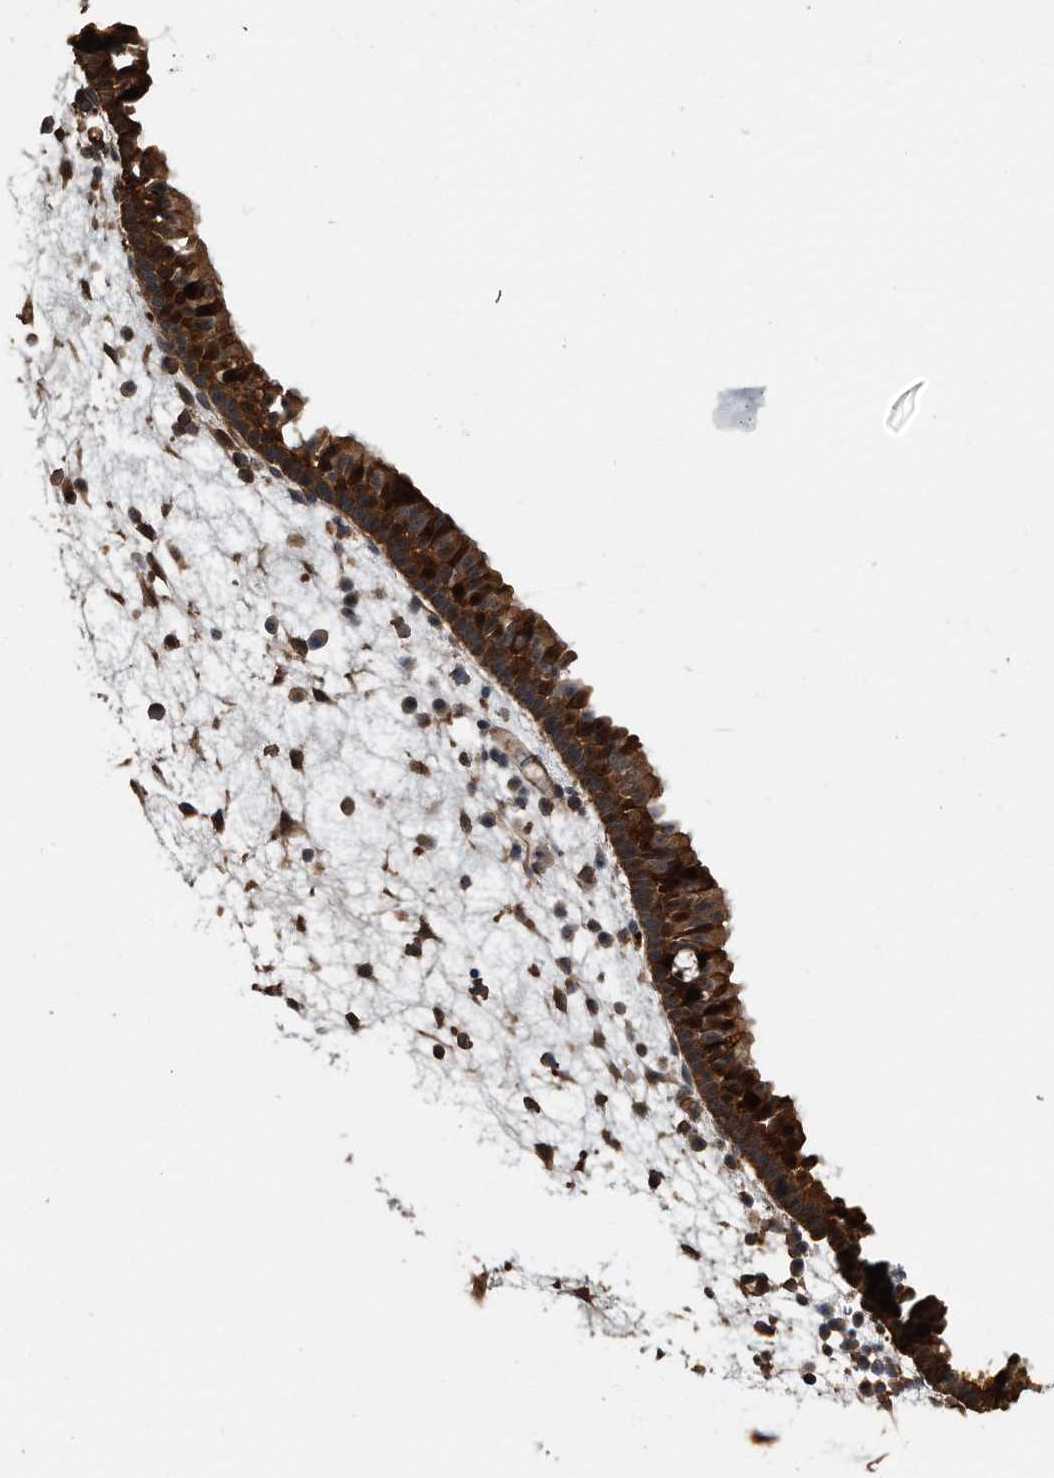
{"staining": {"intensity": "strong", "quantity": ">75%", "location": "cytoplasmic/membranous"}, "tissue": "nasopharynx", "cell_type": "Respiratory epithelial cells", "image_type": "normal", "snomed": [{"axis": "morphology", "description": "Normal tissue, NOS"}, {"axis": "morphology", "description": "Inflammation, NOS"}, {"axis": "morphology", "description": "Malignant melanoma, Metastatic site"}, {"axis": "topography", "description": "Nasopharynx"}], "caption": "Protein expression analysis of benign nasopharynx reveals strong cytoplasmic/membranous positivity in about >75% of respiratory epithelial cells.", "gene": "KCND3", "patient": {"sex": "male", "age": 70}}